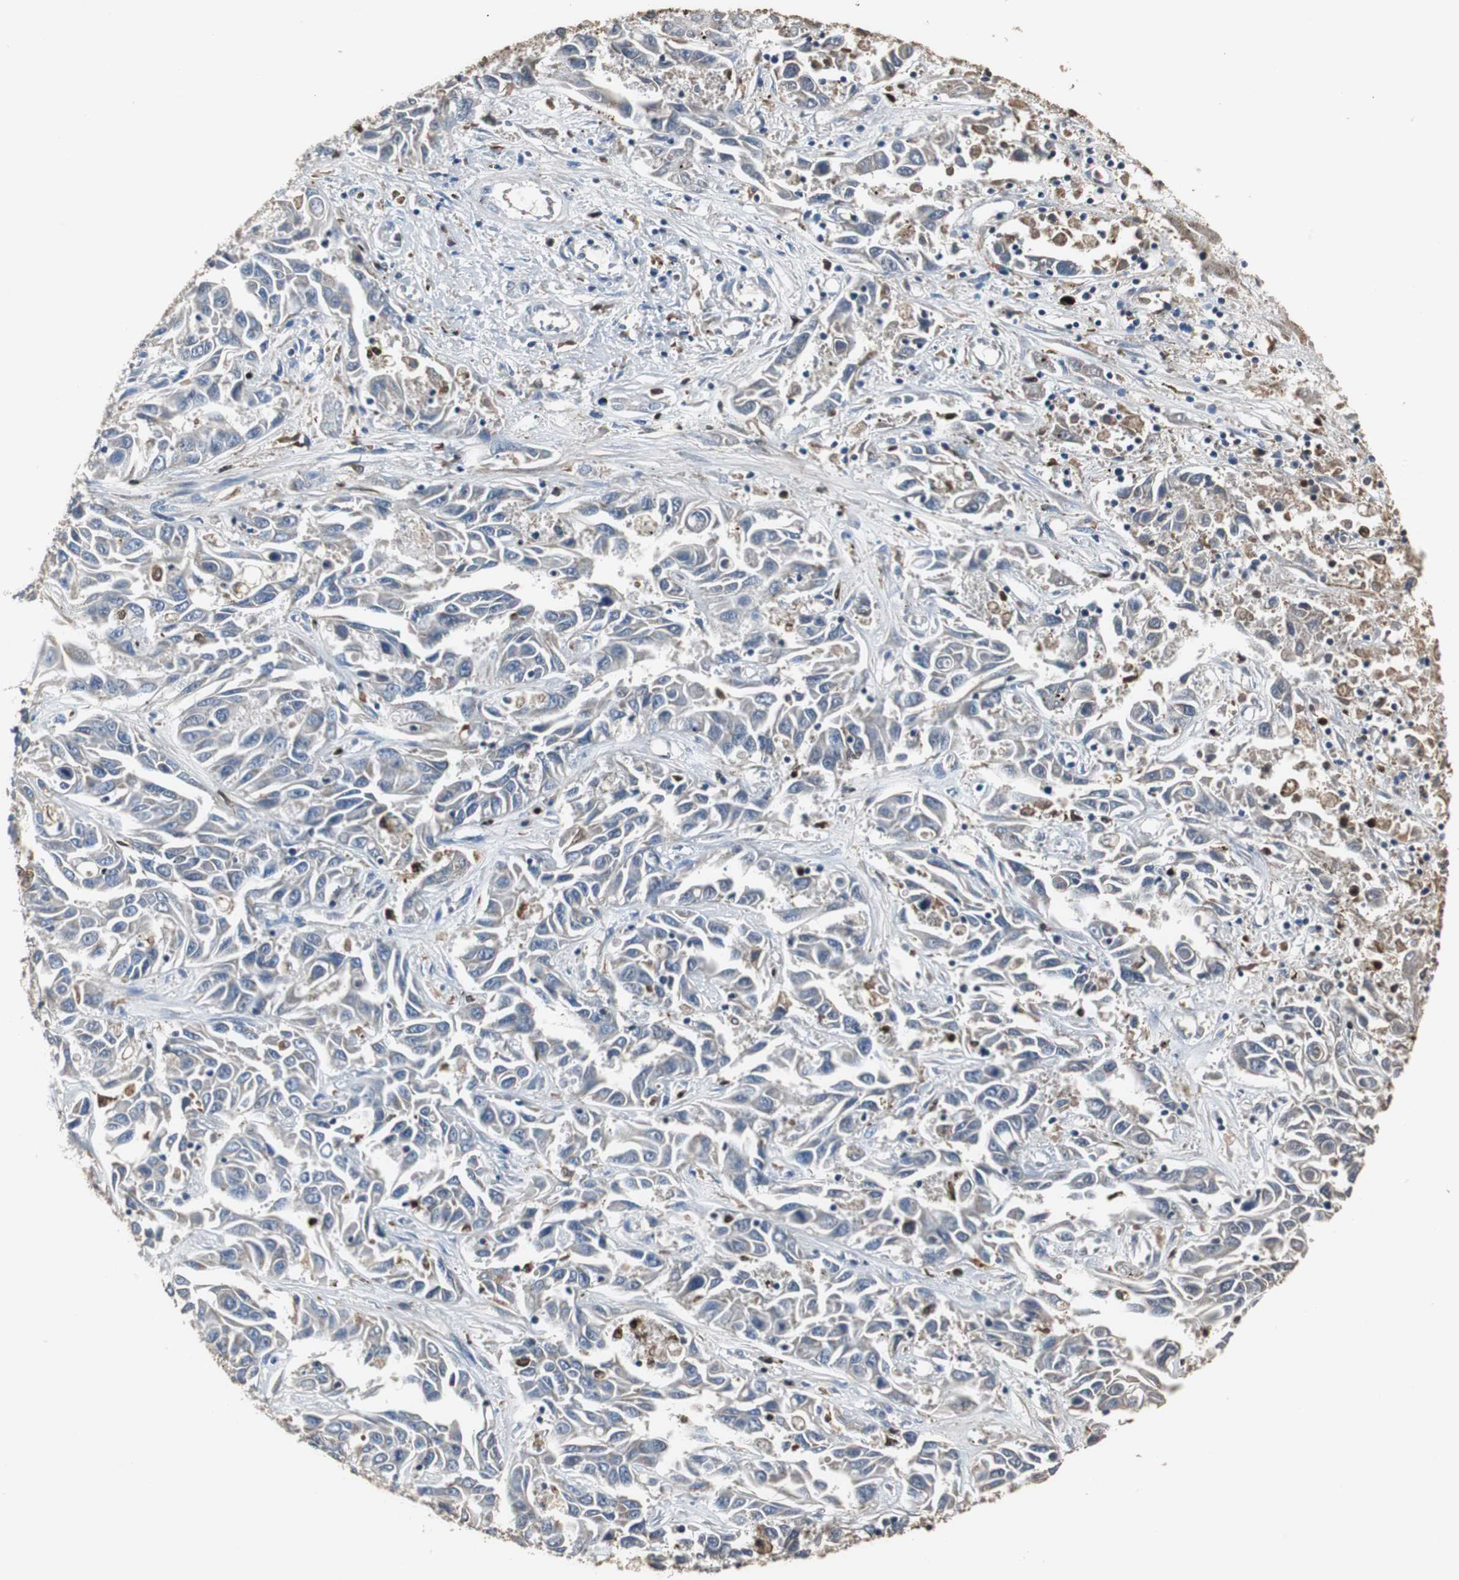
{"staining": {"intensity": "negative", "quantity": "none", "location": "none"}, "tissue": "liver cancer", "cell_type": "Tumor cells", "image_type": "cancer", "snomed": [{"axis": "morphology", "description": "Cholangiocarcinoma"}, {"axis": "topography", "description": "Liver"}], "caption": "IHC photomicrograph of neoplastic tissue: liver cancer stained with DAB demonstrates no significant protein positivity in tumor cells. (DAB (3,3'-diaminobenzidine) IHC visualized using brightfield microscopy, high magnification).", "gene": "NCF2", "patient": {"sex": "female", "age": 52}}